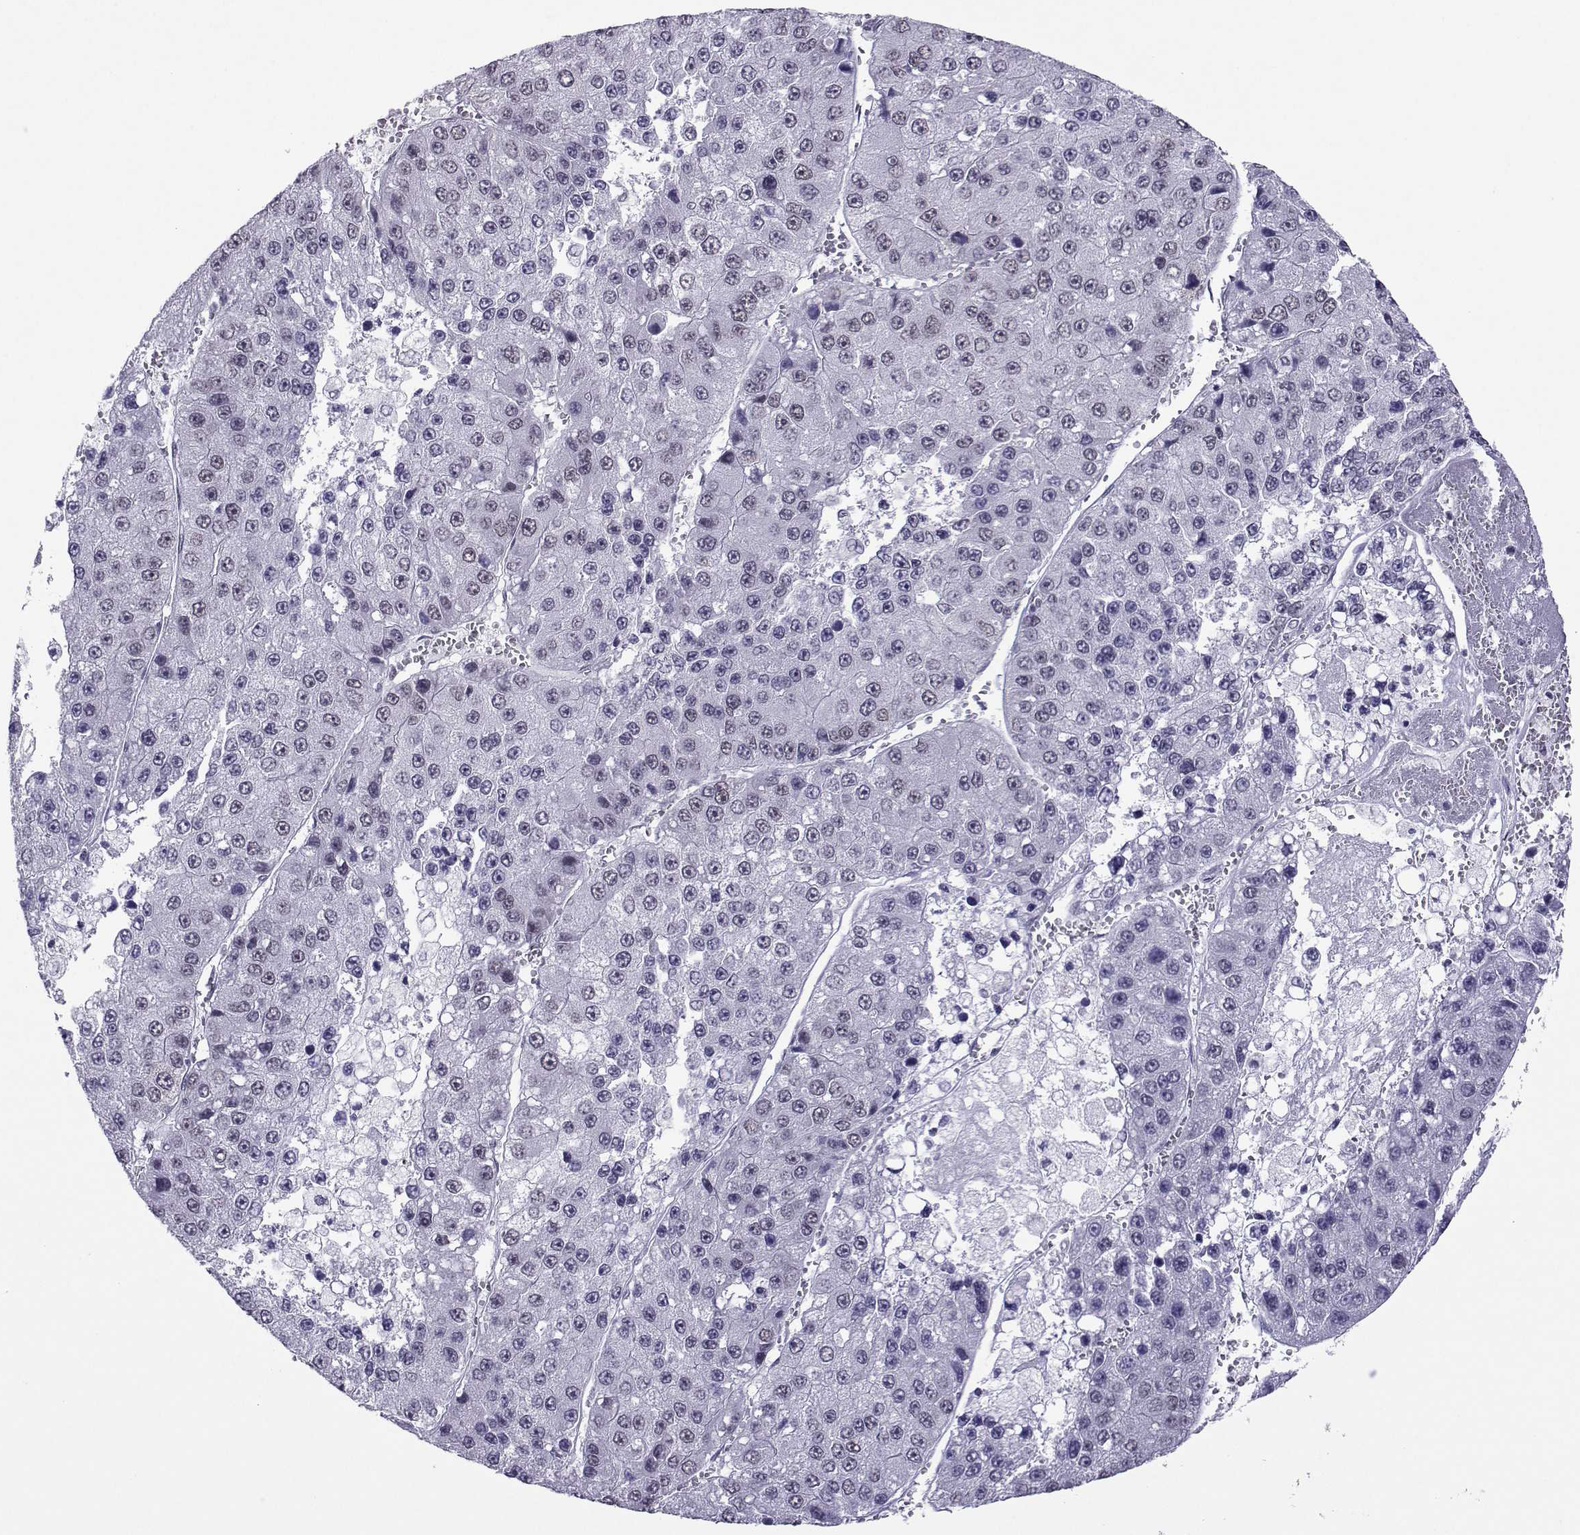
{"staining": {"intensity": "negative", "quantity": "none", "location": "none"}, "tissue": "liver cancer", "cell_type": "Tumor cells", "image_type": "cancer", "snomed": [{"axis": "morphology", "description": "Carcinoma, Hepatocellular, NOS"}, {"axis": "topography", "description": "Liver"}], "caption": "IHC of human hepatocellular carcinoma (liver) displays no staining in tumor cells.", "gene": "LORICRIN", "patient": {"sex": "female", "age": 73}}